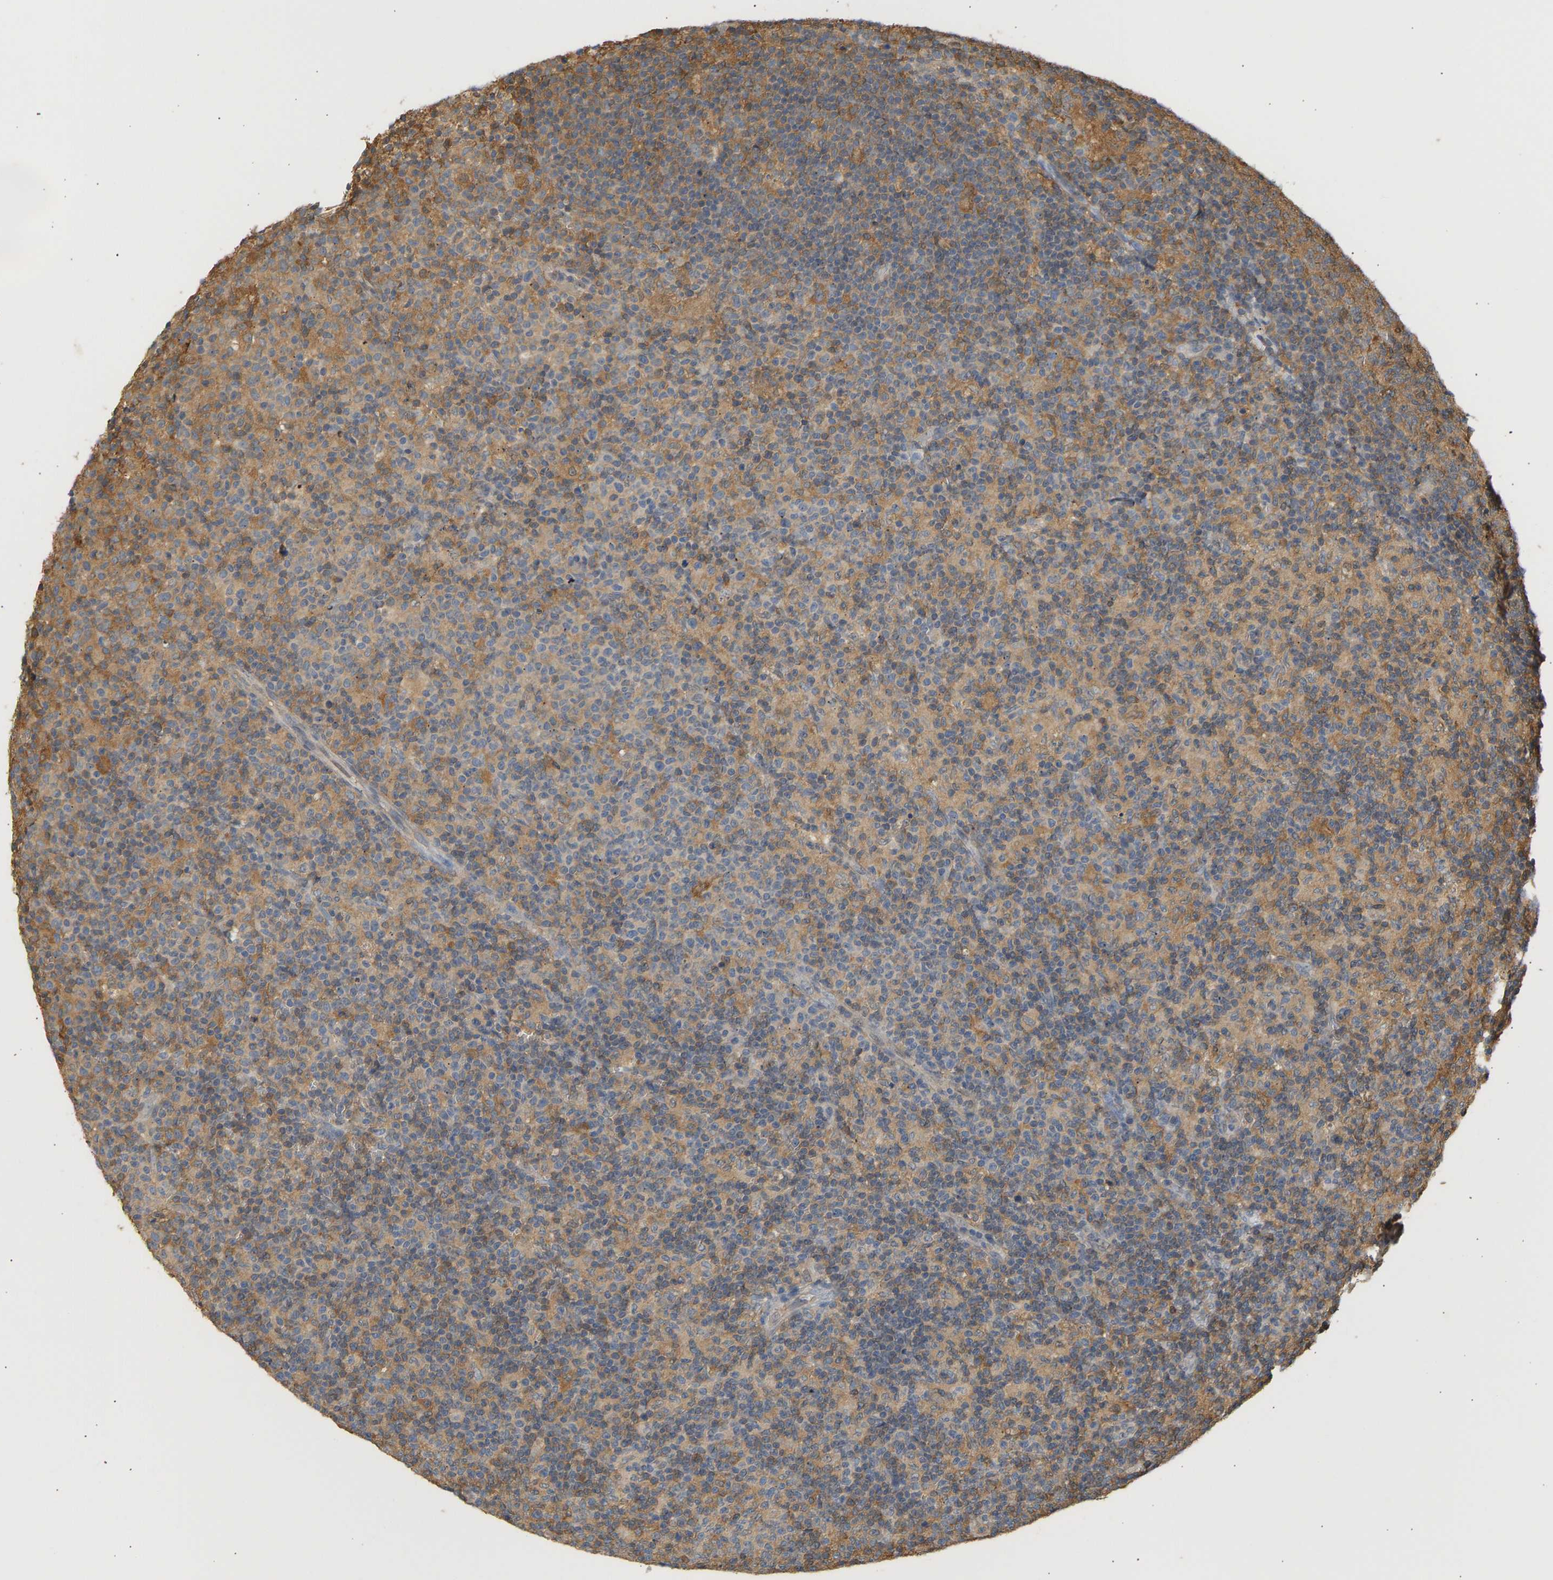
{"staining": {"intensity": "moderate", "quantity": ">75%", "location": "cytoplasmic/membranous"}, "tissue": "lymph node", "cell_type": "Germinal center cells", "image_type": "normal", "snomed": [{"axis": "morphology", "description": "Normal tissue, NOS"}, {"axis": "morphology", "description": "Inflammation, NOS"}, {"axis": "topography", "description": "Lymph node"}], "caption": "This image shows immunohistochemistry staining of benign human lymph node, with medium moderate cytoplasmic/membranous staining in about >75% of germinal center cells.", "gene": "ENO1", "patient": {"sex": "male", "age": 55}}